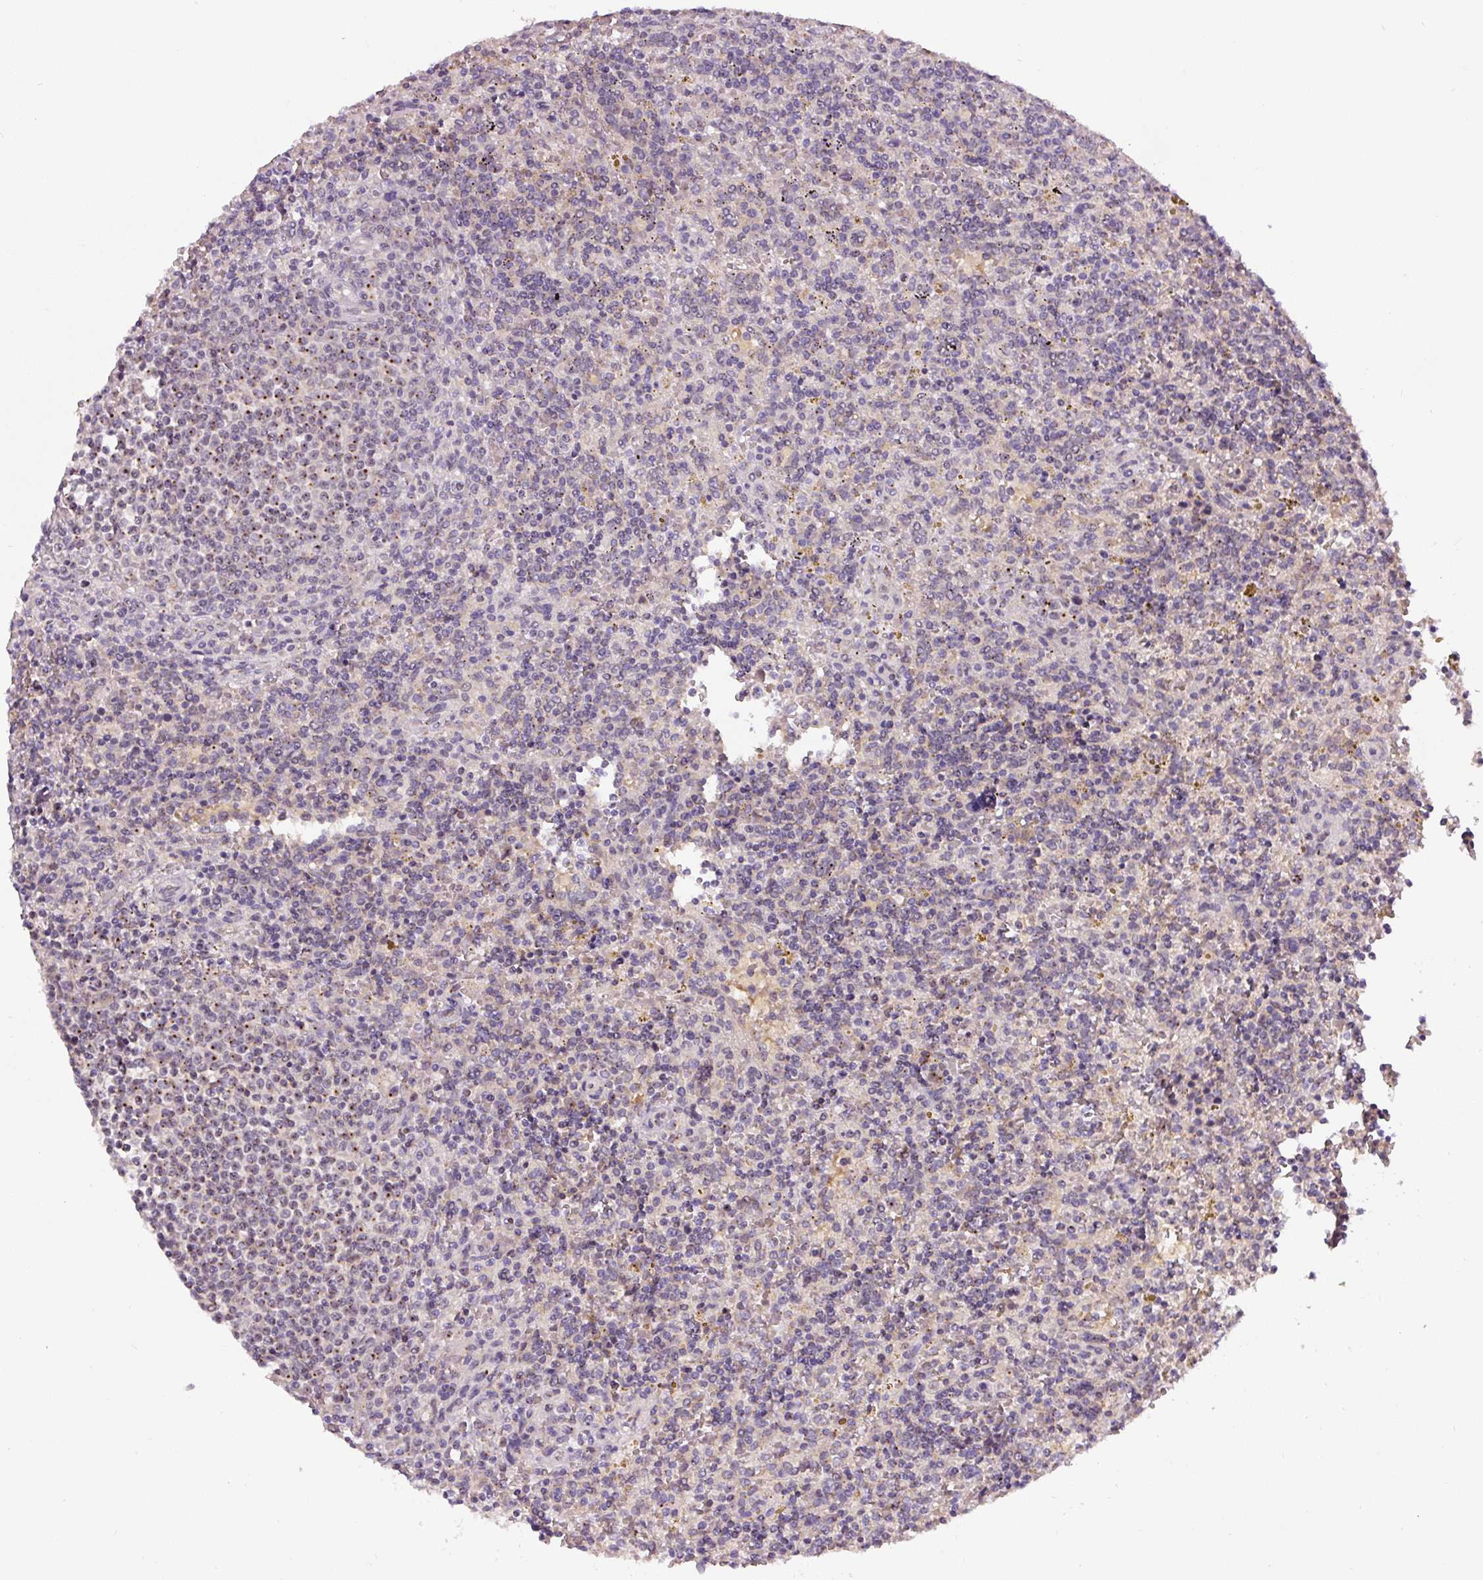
{"staining": {"intensity": "moderate", "quantity": "<25%", "location": "cytoplasmic/membranous"}, "tissue": "lymphoma", "cell_type": "Tumor cells", "image_type": "cancer", "snomed": [{"axis": "morphology", "description": "Malignant lymphoma, non-Hodgkin's type, Low grade"}, {"axis": "topography", "description": "Spleen"}], "caption": "IHC of human lymphoma demonstrates low levels of moderate cytoplasmic/membranous positivity in about <25% of tumor cells. Using DAB (3,3'-diaminobenzidine) (brown) and hematoxylin (blue) stains, captured at high magnification using brightfield microscopy.", "gene": "PCM1", "patient": {"sex": "male", "age": 67}}